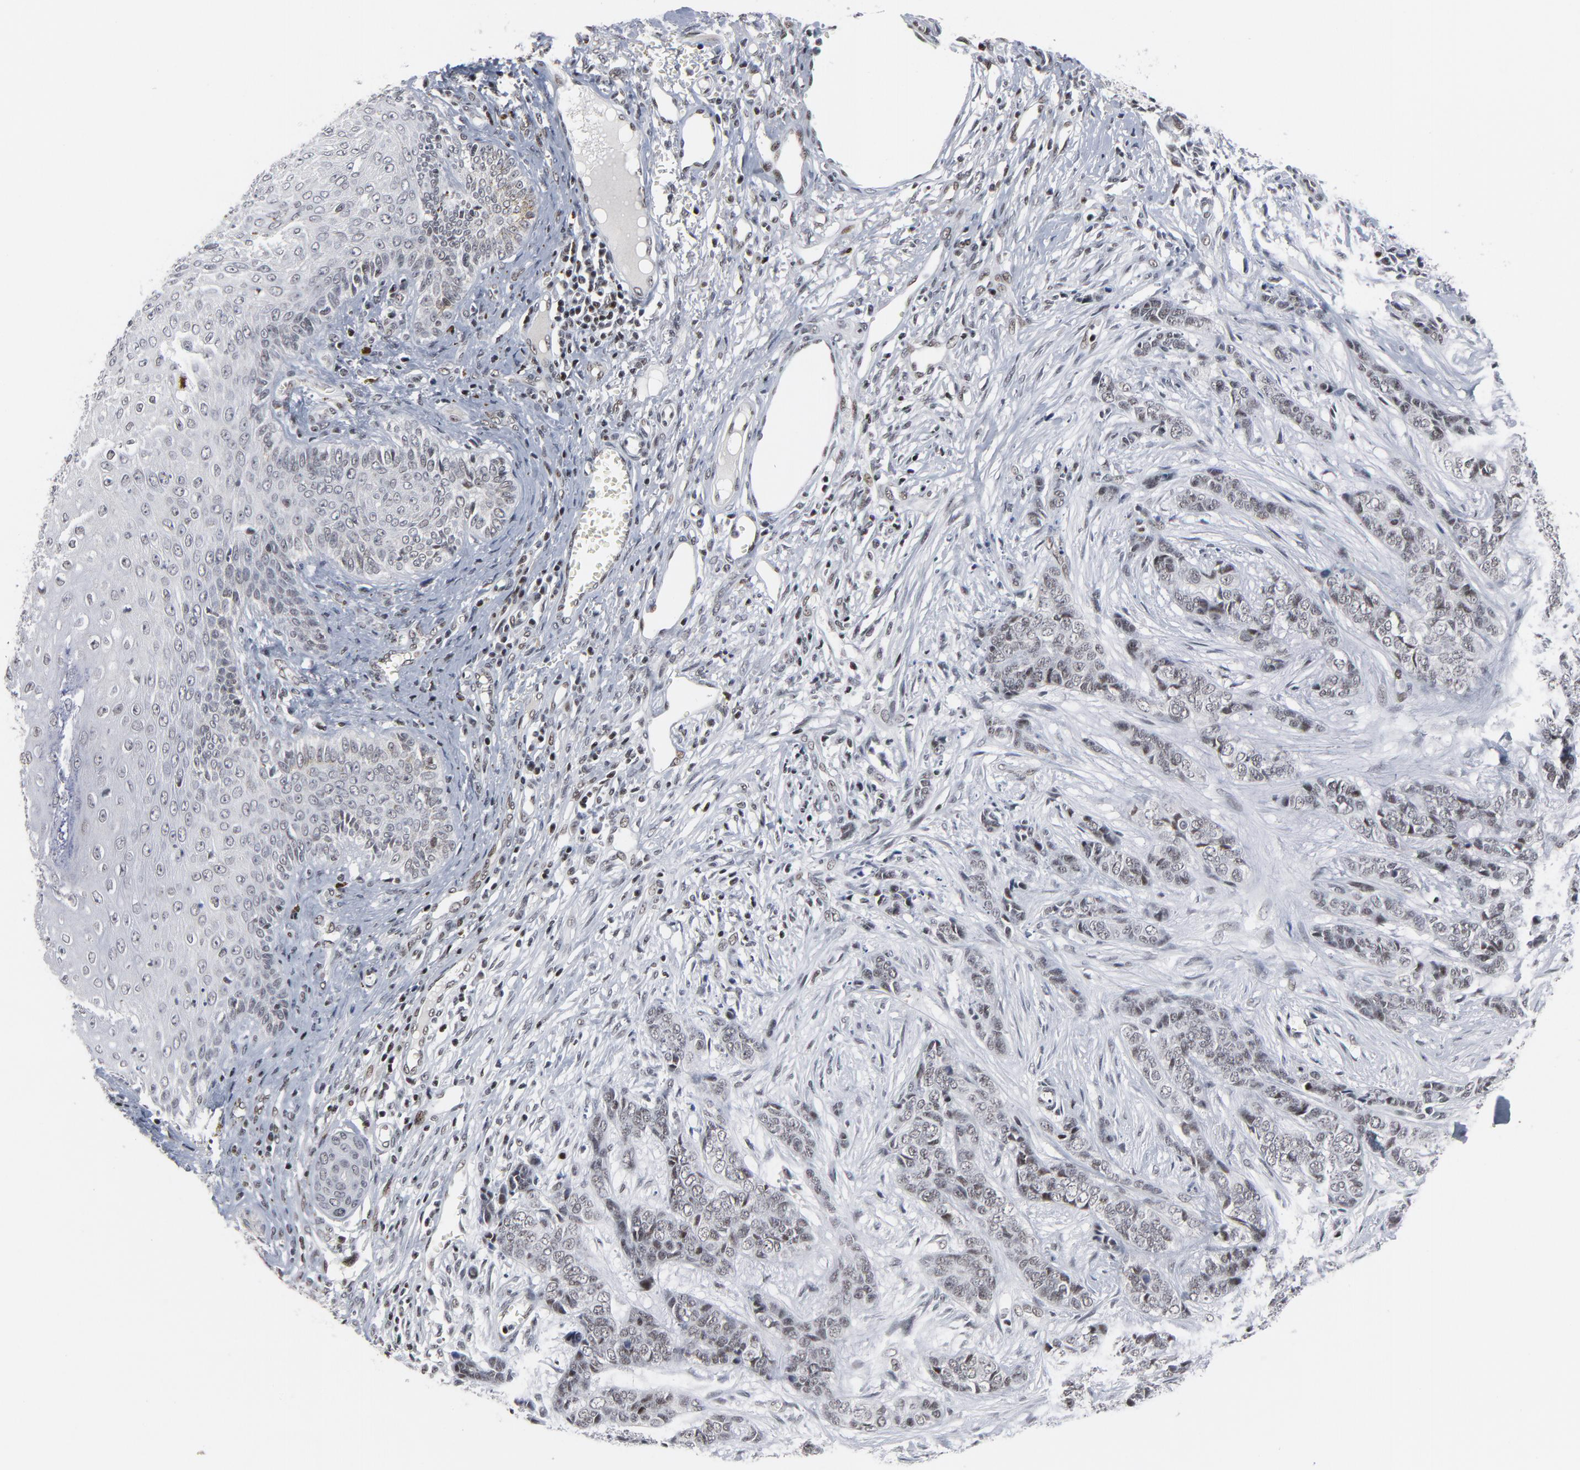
{"staining": {"intensity": "weak", "quantity": "25%-75%", "location": "nuclear"}, "tissue": "skin cancer", "cell_type": "Tumor cells", "image_type": "cancer", "snomed": [{"axis": "morphology", "description": "Basal cell carcinoma"}, {"axis": "topography", "description": "Skin"}], "caption": "IHC (DAB) staining of human skin cancer demonstrates weak nuclear protein staining in approximately 25%-75% of tumor cells. (DAB IHC, brown staining for protein, blue staining for nuclei).", "gene": "GABPA", "patient": {"sex": "female", "age": 64}}